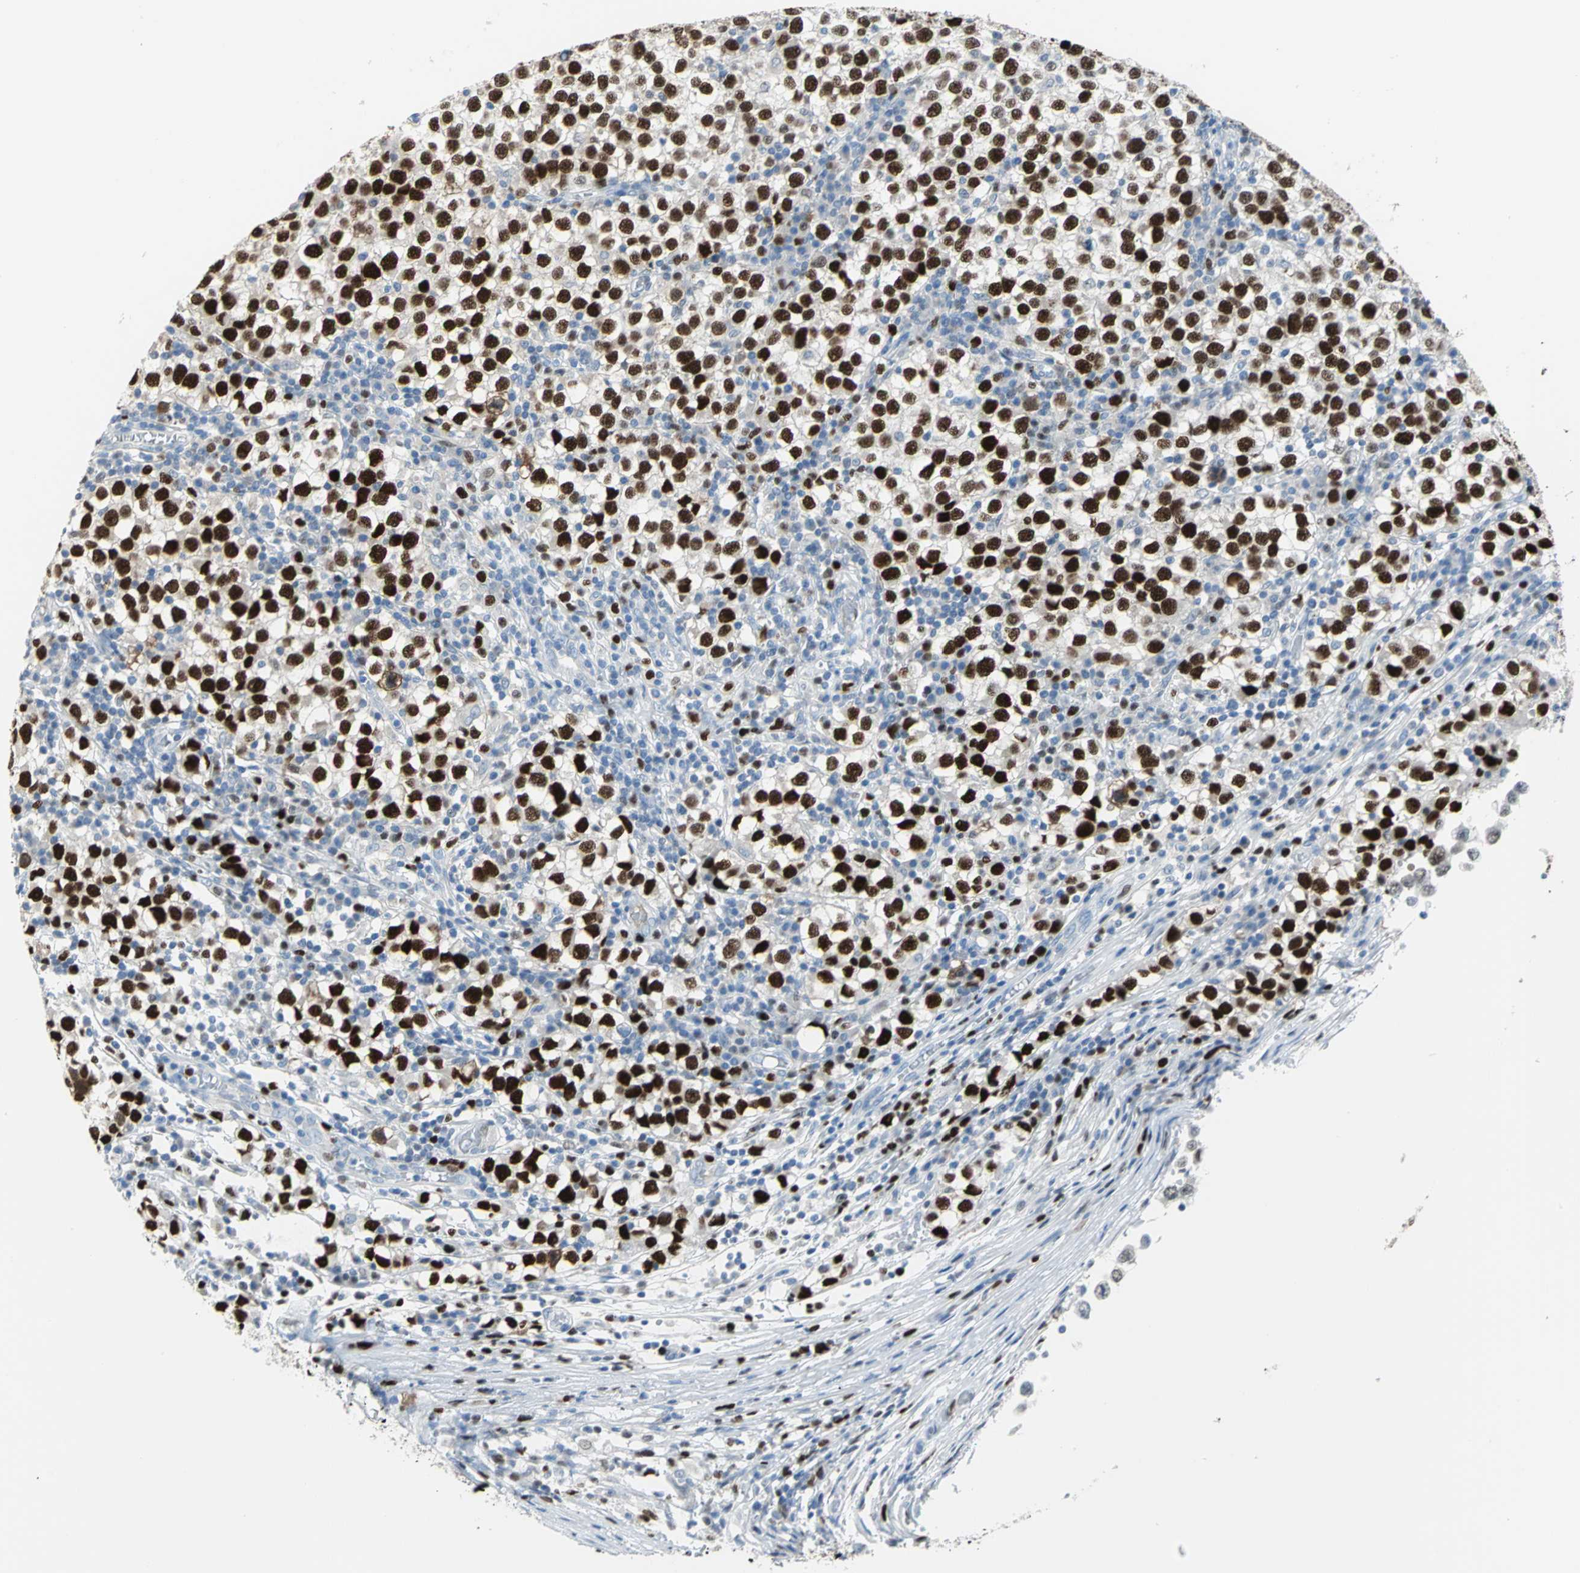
{"staining": {"intensity": "strong", "quantity": ">75%", "location": "nuclear"}, "tissue": "testis cancer", "cell_type": "Tumor cells", "image_type": "cancer", "snomed": [{"axis": "morphology", "description": "Seminoma, NOS"}, {"axis": "topography", "description": "Testis"}], "caption": "Brown immunohistochemical staining in human seminoma (testis) displays strong nuclear positivity in approximately >75% of tumor cells.", "gene": "MCM4", "patient": {"sex": "male", "age": 65}}